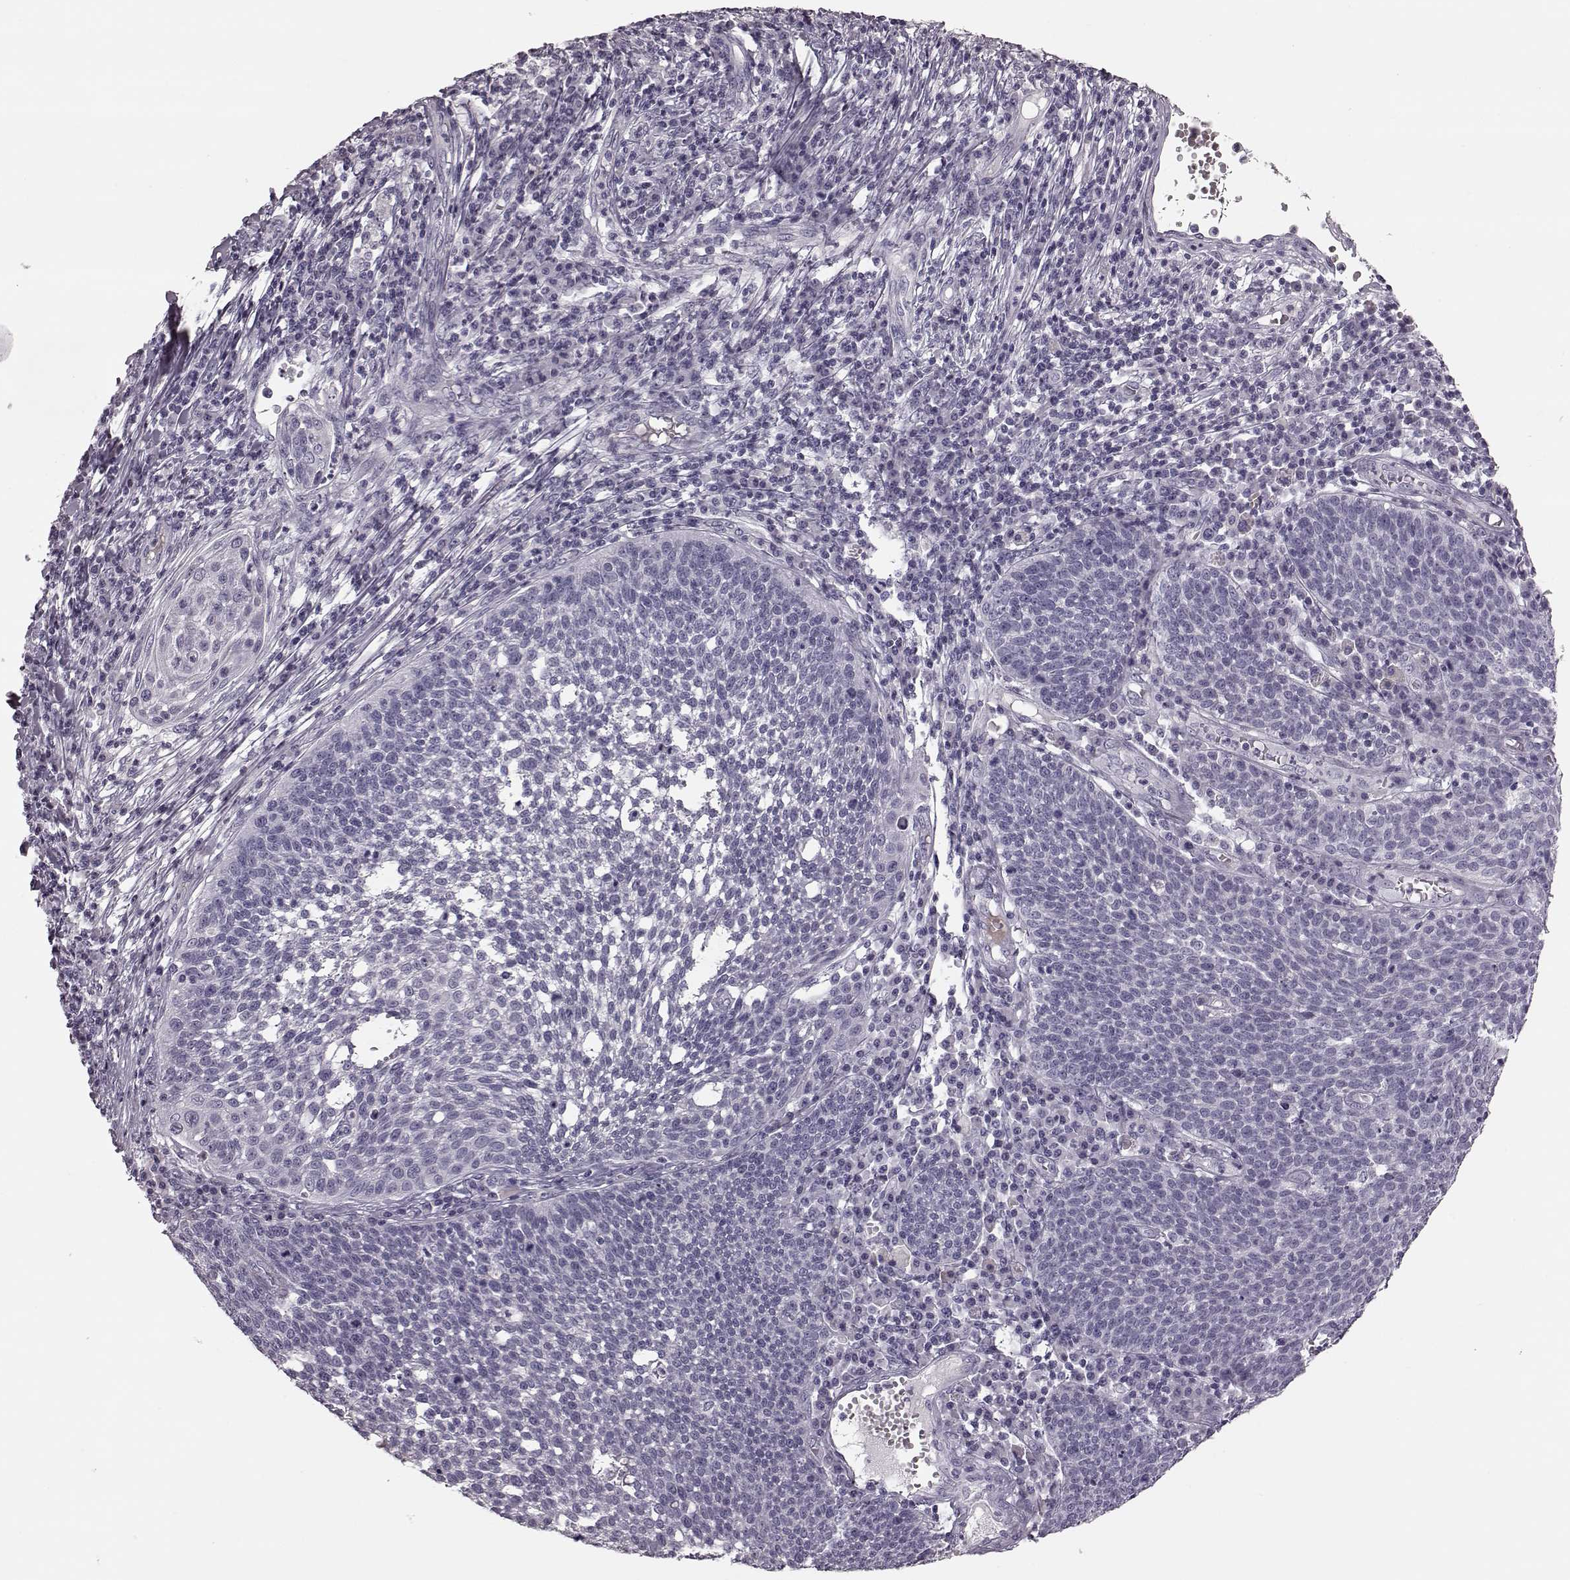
{"staining": {"intensity": "negative", "quantity": "none", "location": "none"}, "tissue": "cervical cancer", "cell_type": "Tumor cells", "image_type": "cancer", "snomed": [{"axis": "morphology", "description": "Squamous cell carcinoma, NOS"}, {"axis": "topography", "description": "Cervix"}], "caption": "An image of human cervical cancer (squamous cell carcinoma) is negative for staining in tumor cells.", "gene": "ZNF433", "patient": {"sex": "female", "age": 34}}